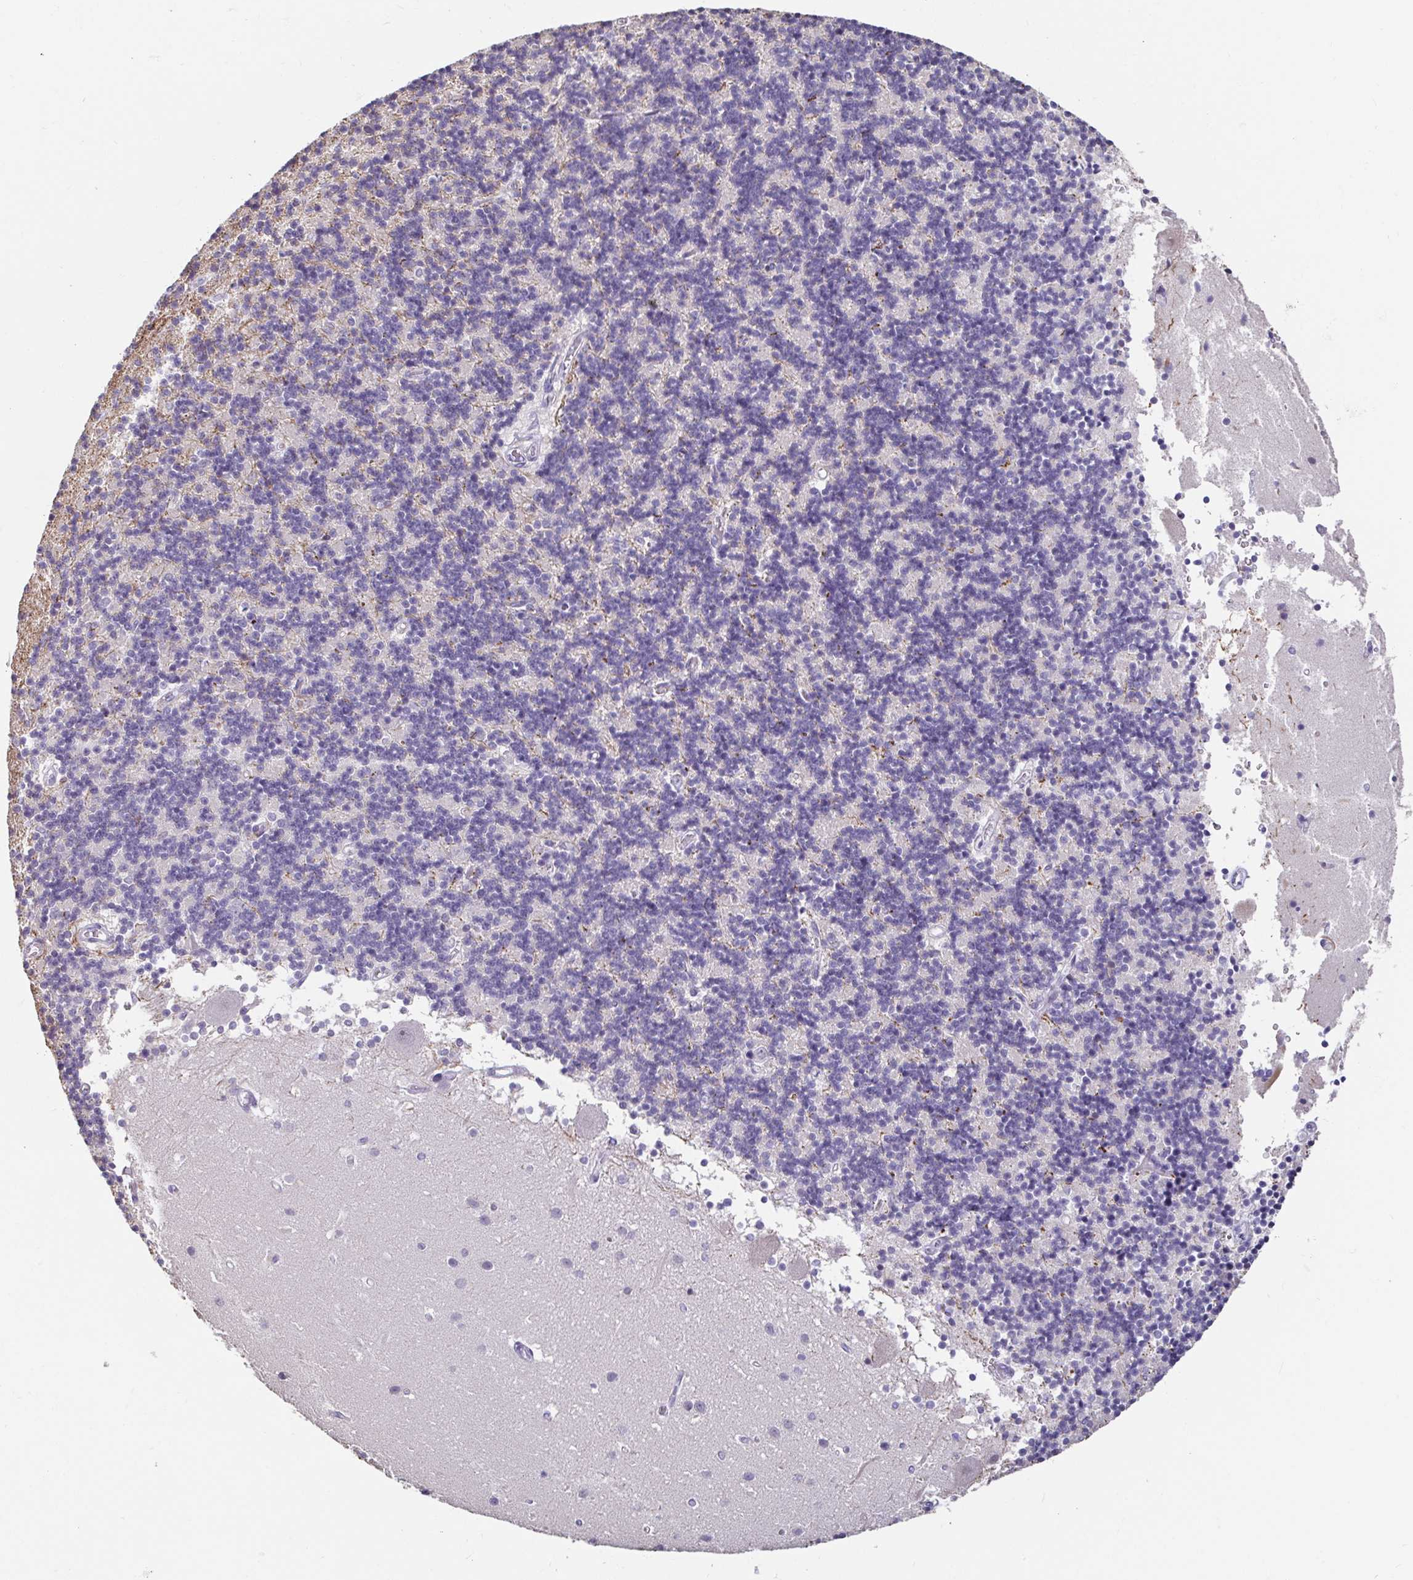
{"staining": {"intensity": "moderate", "quantity": "<25%", "location": "cytoplasmic/membranous"}, "tissue": "cerebellum", "cell_type": "Cells in granular layer", "image_type": "normal", "snomed": [{"axis": "morphology", "description": "Normal tissue, NOS"}, {"axis": "topography", "description": "Cerebellum"}], "caption": "Brown immunohistochemical staining in unremarkable human cerebellum shows moderate cytoplasmic/membranous staining in about <25% of cells in granular layer.", "gene": "ANLN", "patient": {"sex": "male", "age": 54}}